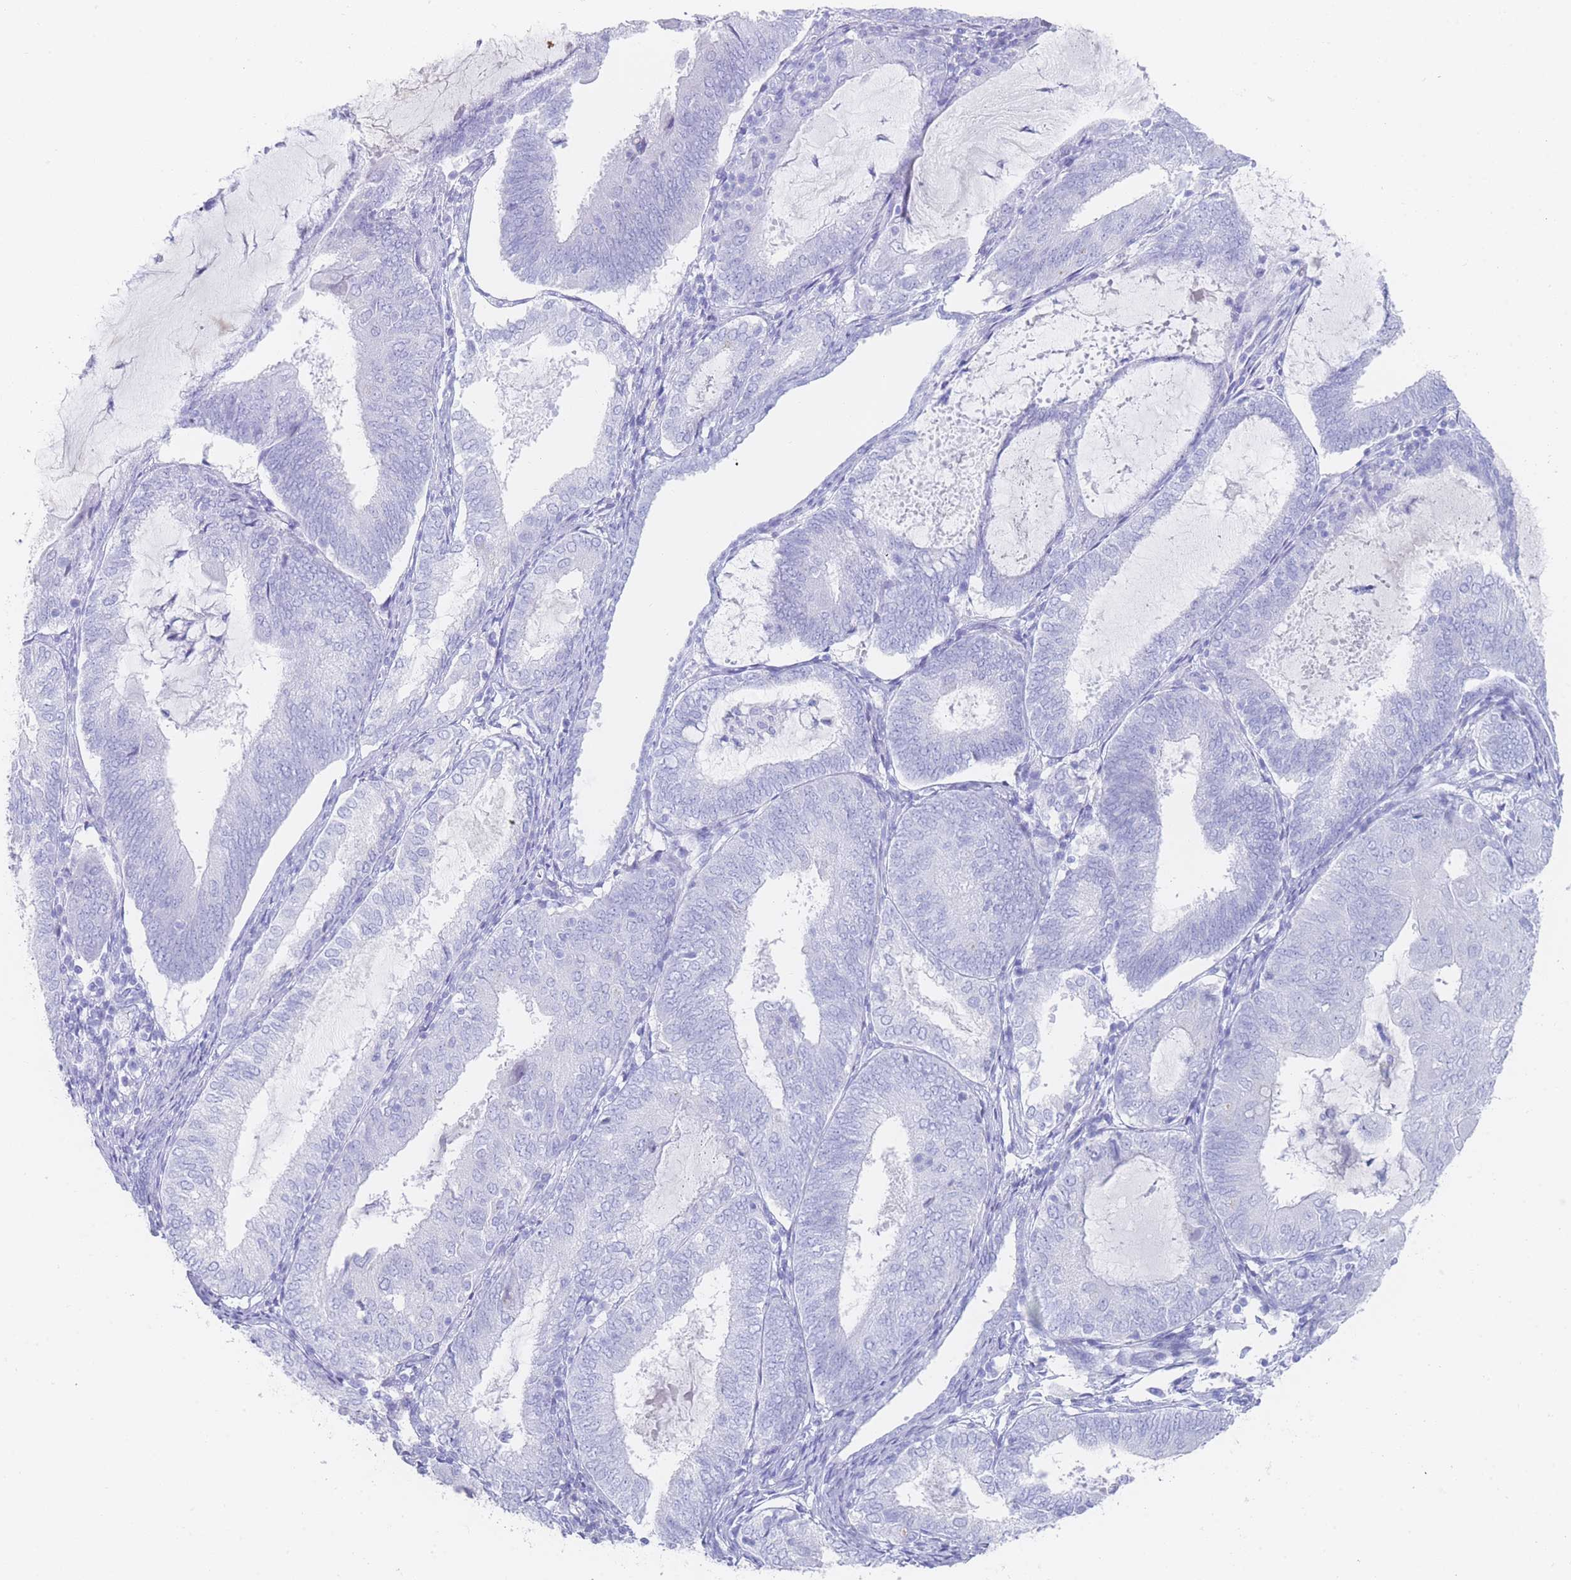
{"staining": {"intensity": "negative", "quantity": "none", "location": "none"}, "tissue": "endometrial cancer", "cell_type": "Tumor cells", "image_type": "cancer", "snomed": [{"axis": "morphology", "description": "Adenocarcinoma, NOS"}, {"axis": "topography", "description": "Endometrium"}], "caption": "An IHC micrograph of endometrial cancer (adenocarcinoma) is shown. There is no staining in tumor cells of endometrial cancer (adenocarcinoma). The staining was performed using DAB (3,3'-diaminobenzidine) to visualize the protein expression in brown, while the nuclei were stained in blue with hematoxylin (Magnification: 20x).", "gene": "LRRC37A", "patient": {"sex": "female", "age": 81}}